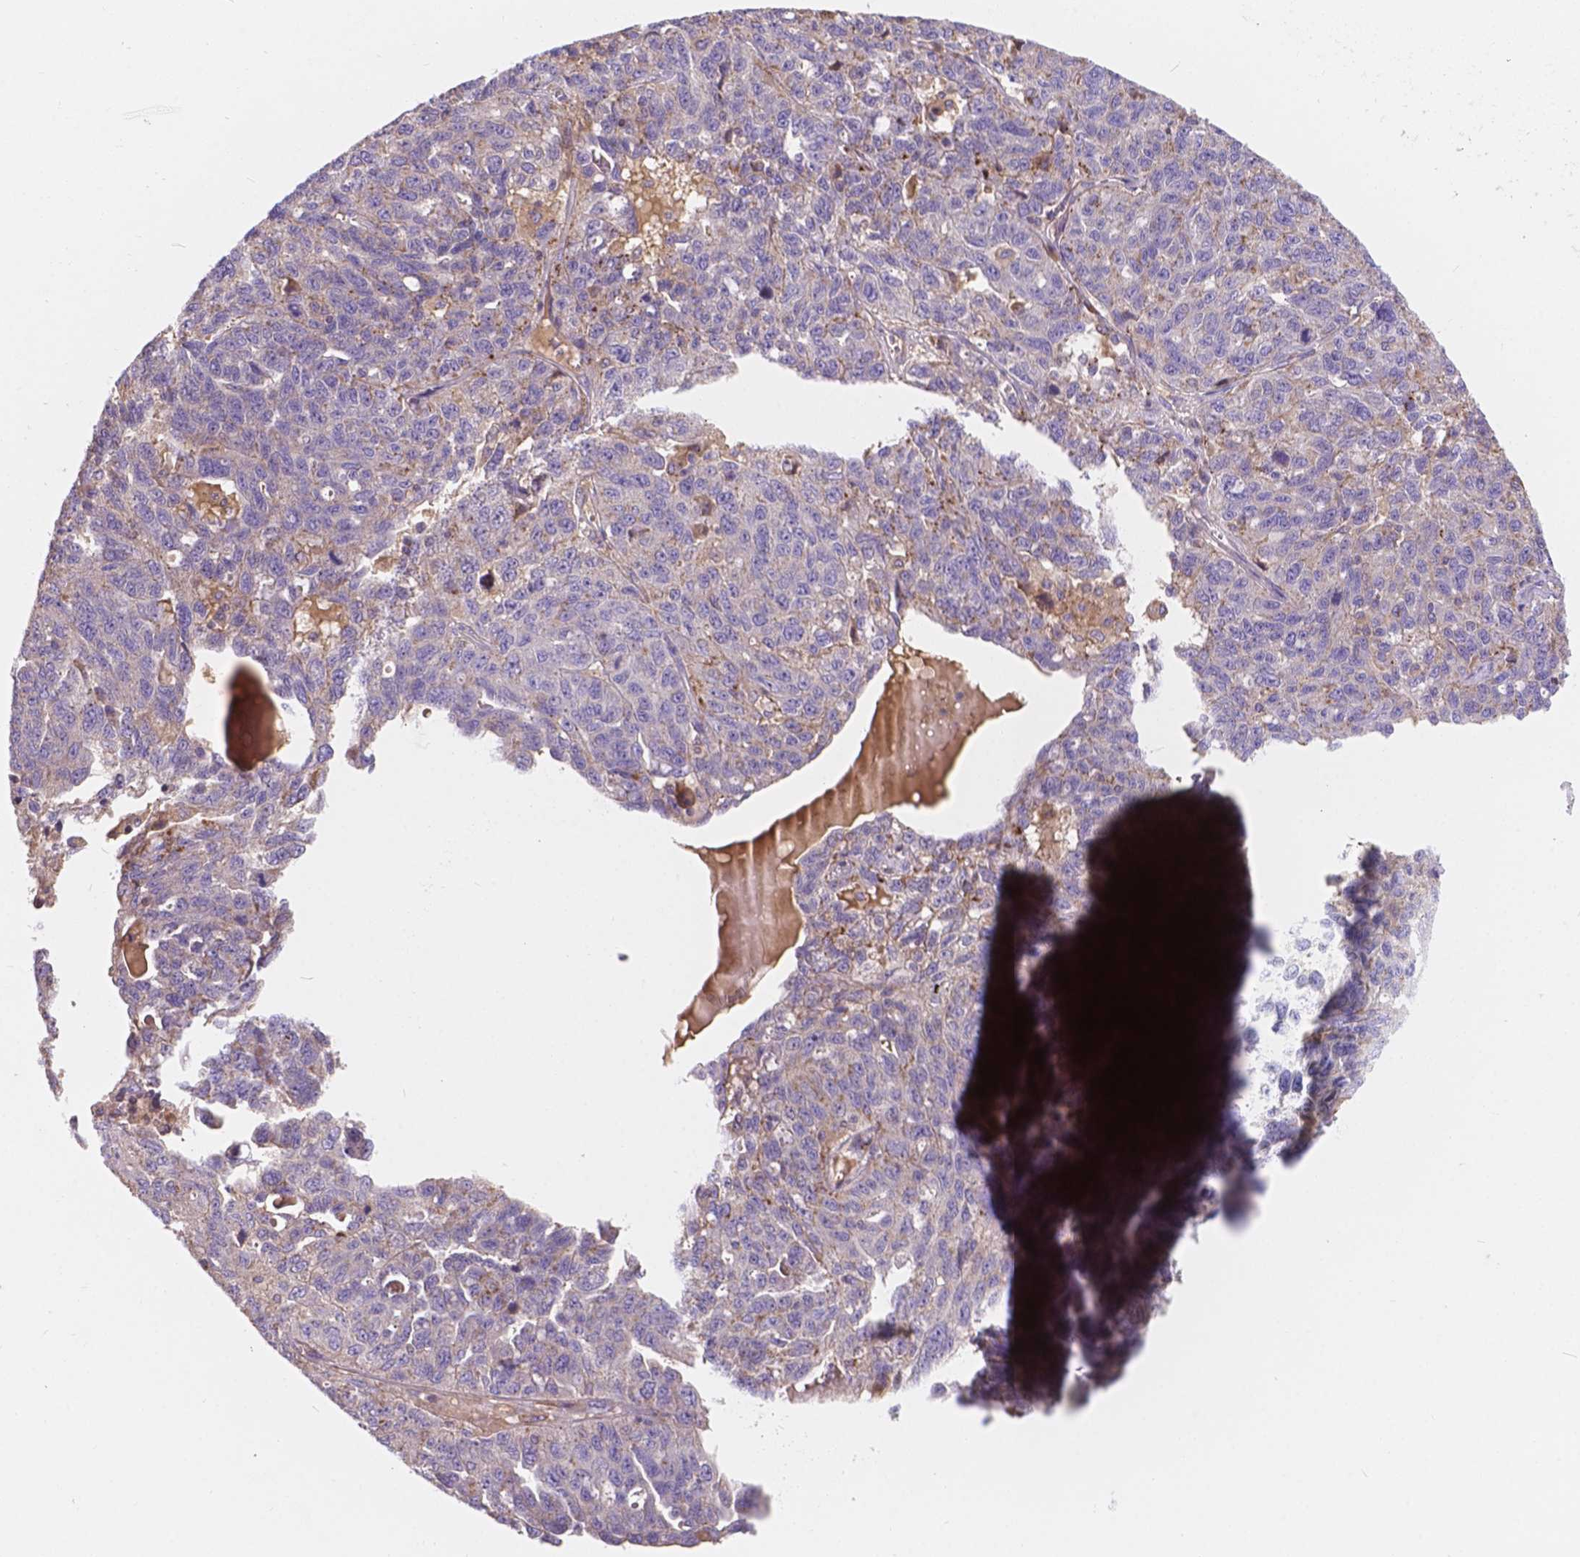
{"staining": {"intensity": "moderate", "quantity": "<25%", "location": "cytoplasmic/membranous"}, "tissue": "ovarian cancer", "cell_type": "Tumor cells", "image_type": "cancer", "snomed": [{"axis": "morphology", "description": "Cystadenocarcinoma, serous, NOS"}, {"axis": "topography", "description": "Ovary"}], "caption": "Ovarian cancer stained for a protein (brown) displays moderate cytoplasmic/membranous positive positivity in about <25% of tumor cells.", "gene": "CDK10", "patient": {"sex": "female", "age": 71}}